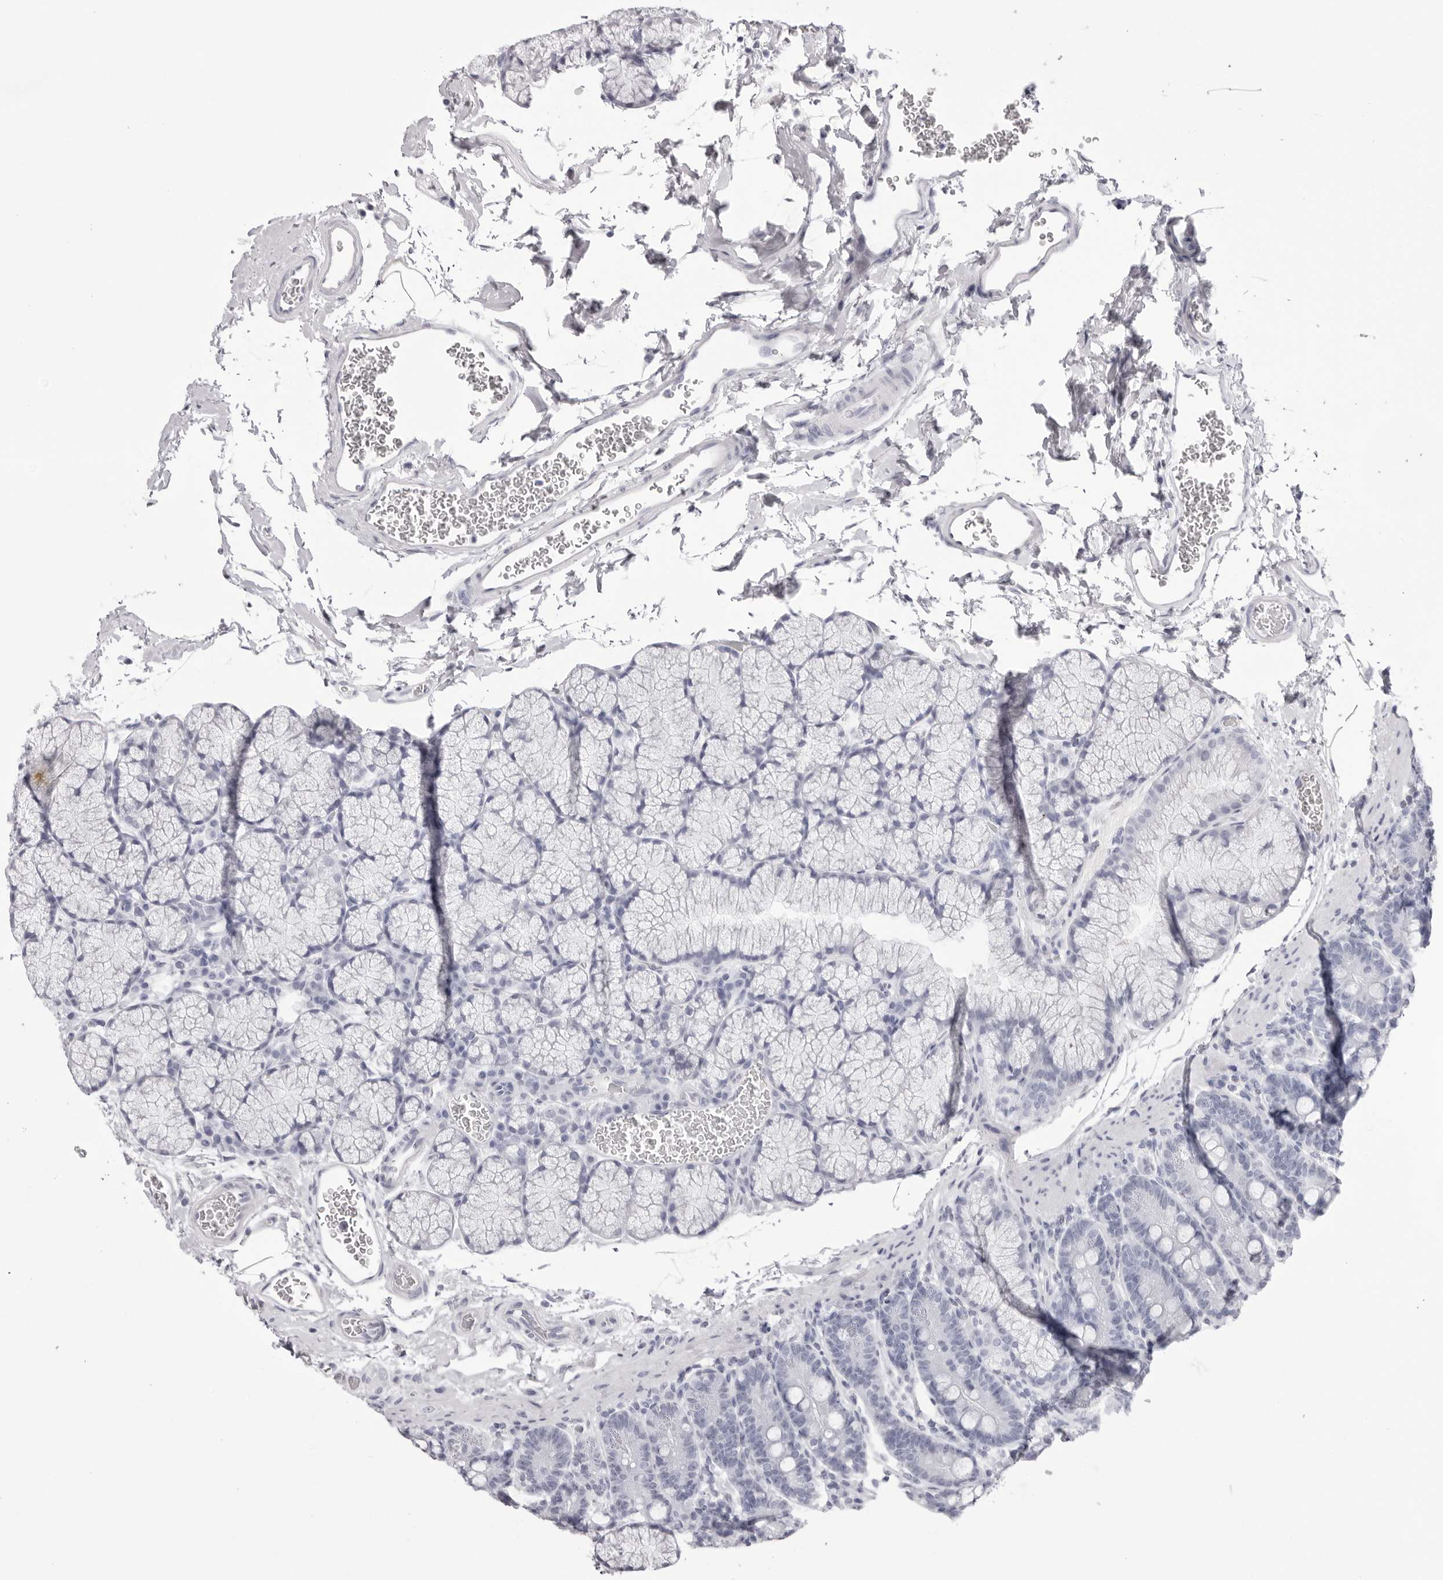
{"staining": {"intensity": "negative", "quantity": "none", "location": "none"}, "tissue": "duodenum", "cell_type": "Glandular cells", "image_type": "normal", "snomed": [{"axis": "morphology", "description": "Normal tissue, NOS"}, {"axis": "topography", "description": "Duodenum"}], "caption": "Immunohistochemistry (IHC) image of benign duodenum: human duodenum stained with DAB displays no significant protein expression in glandular cells. (Stains: DAB immunohistochemistry (IHC) with hematoxylin counter stain, Microscopy: brightfield microscopy at high magnification).", "gene": "TMOD4", "patient": {"sex": "male", "age": 35}}